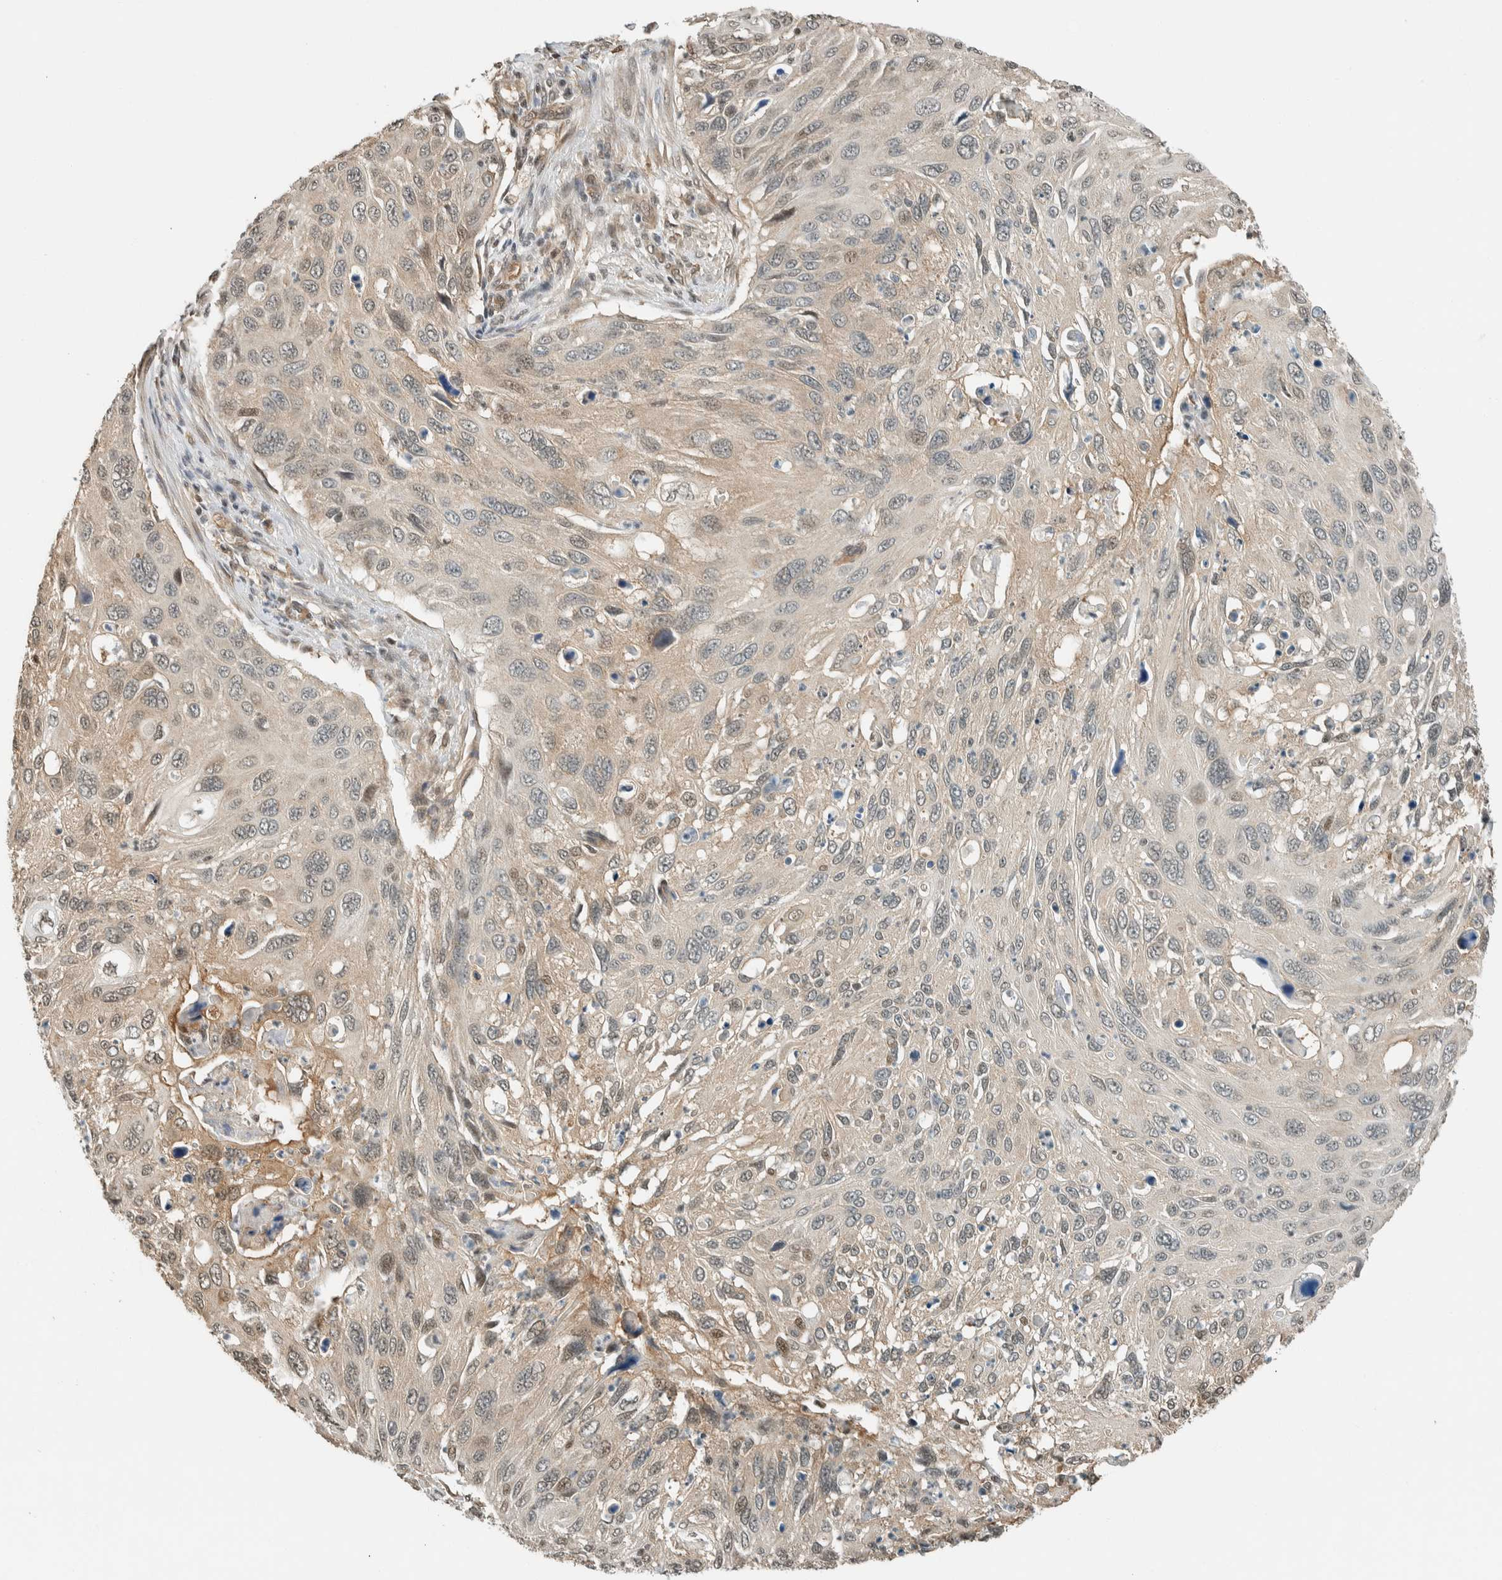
{"staining": {"intensity": "weak", "quantity": ">75%", "location": "cytoplasmic/membranous,nuclear"}, "tissue": "cervical cancer", "cell_type": "Tumor cells", "image_type": "cancer", "snomed": [{"axis": "morphology", "description": "Squamous cell carcinoma, NOS"}, {"axis": "topography", "description": "Cervix"}], "caption": "This is a photomicrograph of immunohistochemistry (IHC) staining of cervical squamous cell carcinoma, which shows weak positivity in the cytoplasmic/membranous and nuclear of tumor cells.", "gene": "NIBAN2", "patient": {"sex": "female", "age": 70}}